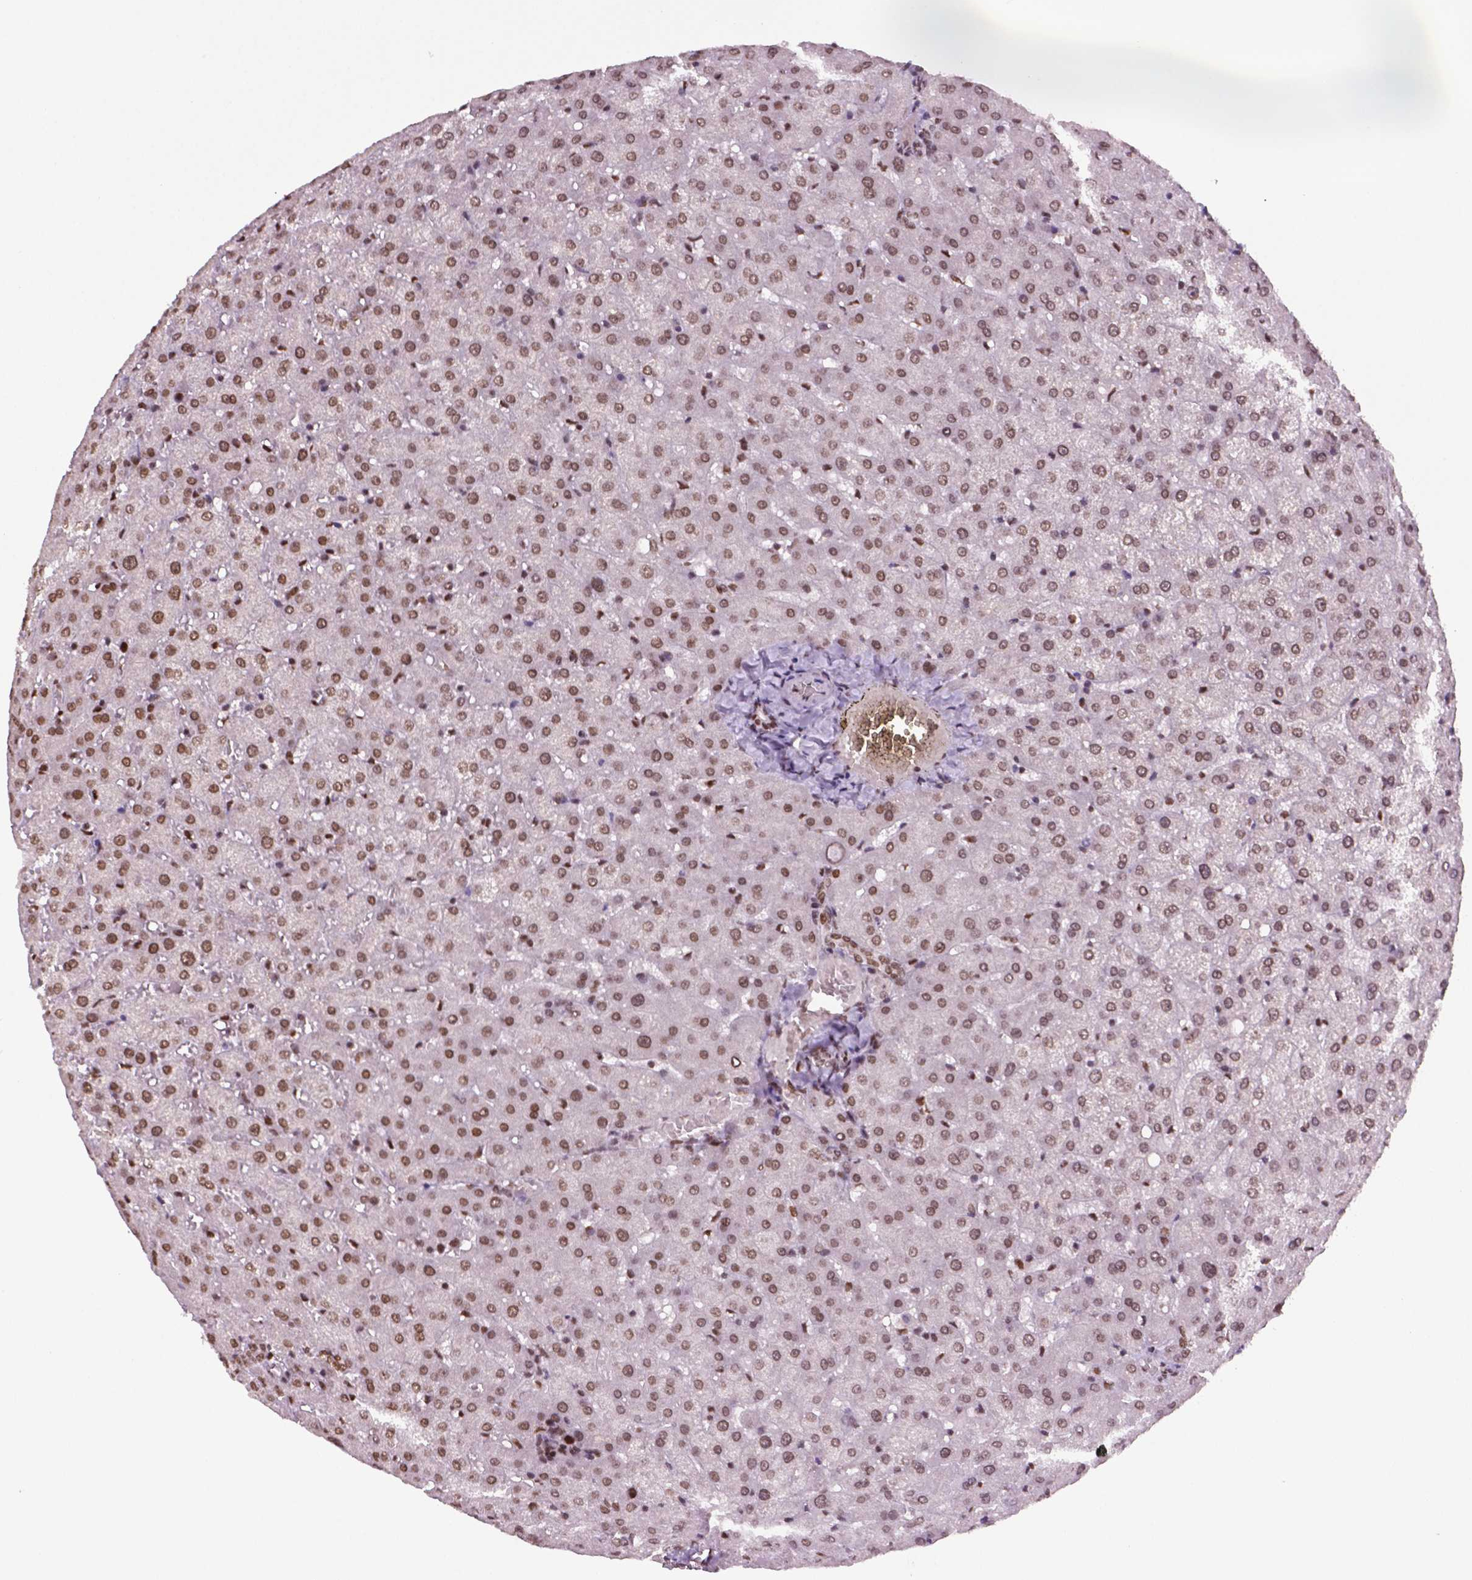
{"staining": {"intensity": "moderate", "quantity": "25%-75%", "location": "nuclear"}, "tissue": "liver", "cell_type": "Cholangiocytes", "image_type": "normal", "snomed": [{"axis": "morphology", "description": "Normal tissue, NOS"}, {"axis": "topography", "description": "Liver"}], "caption": "IHC (DAB (3,3'-diaminobenzidine)) staining of unremarkable human liver exhibits moderate nuclear protein expression in about 25%-75% of cholangiocytes.", "gene": "MLH1", "patient": {"sex": "female", "age": 50}}